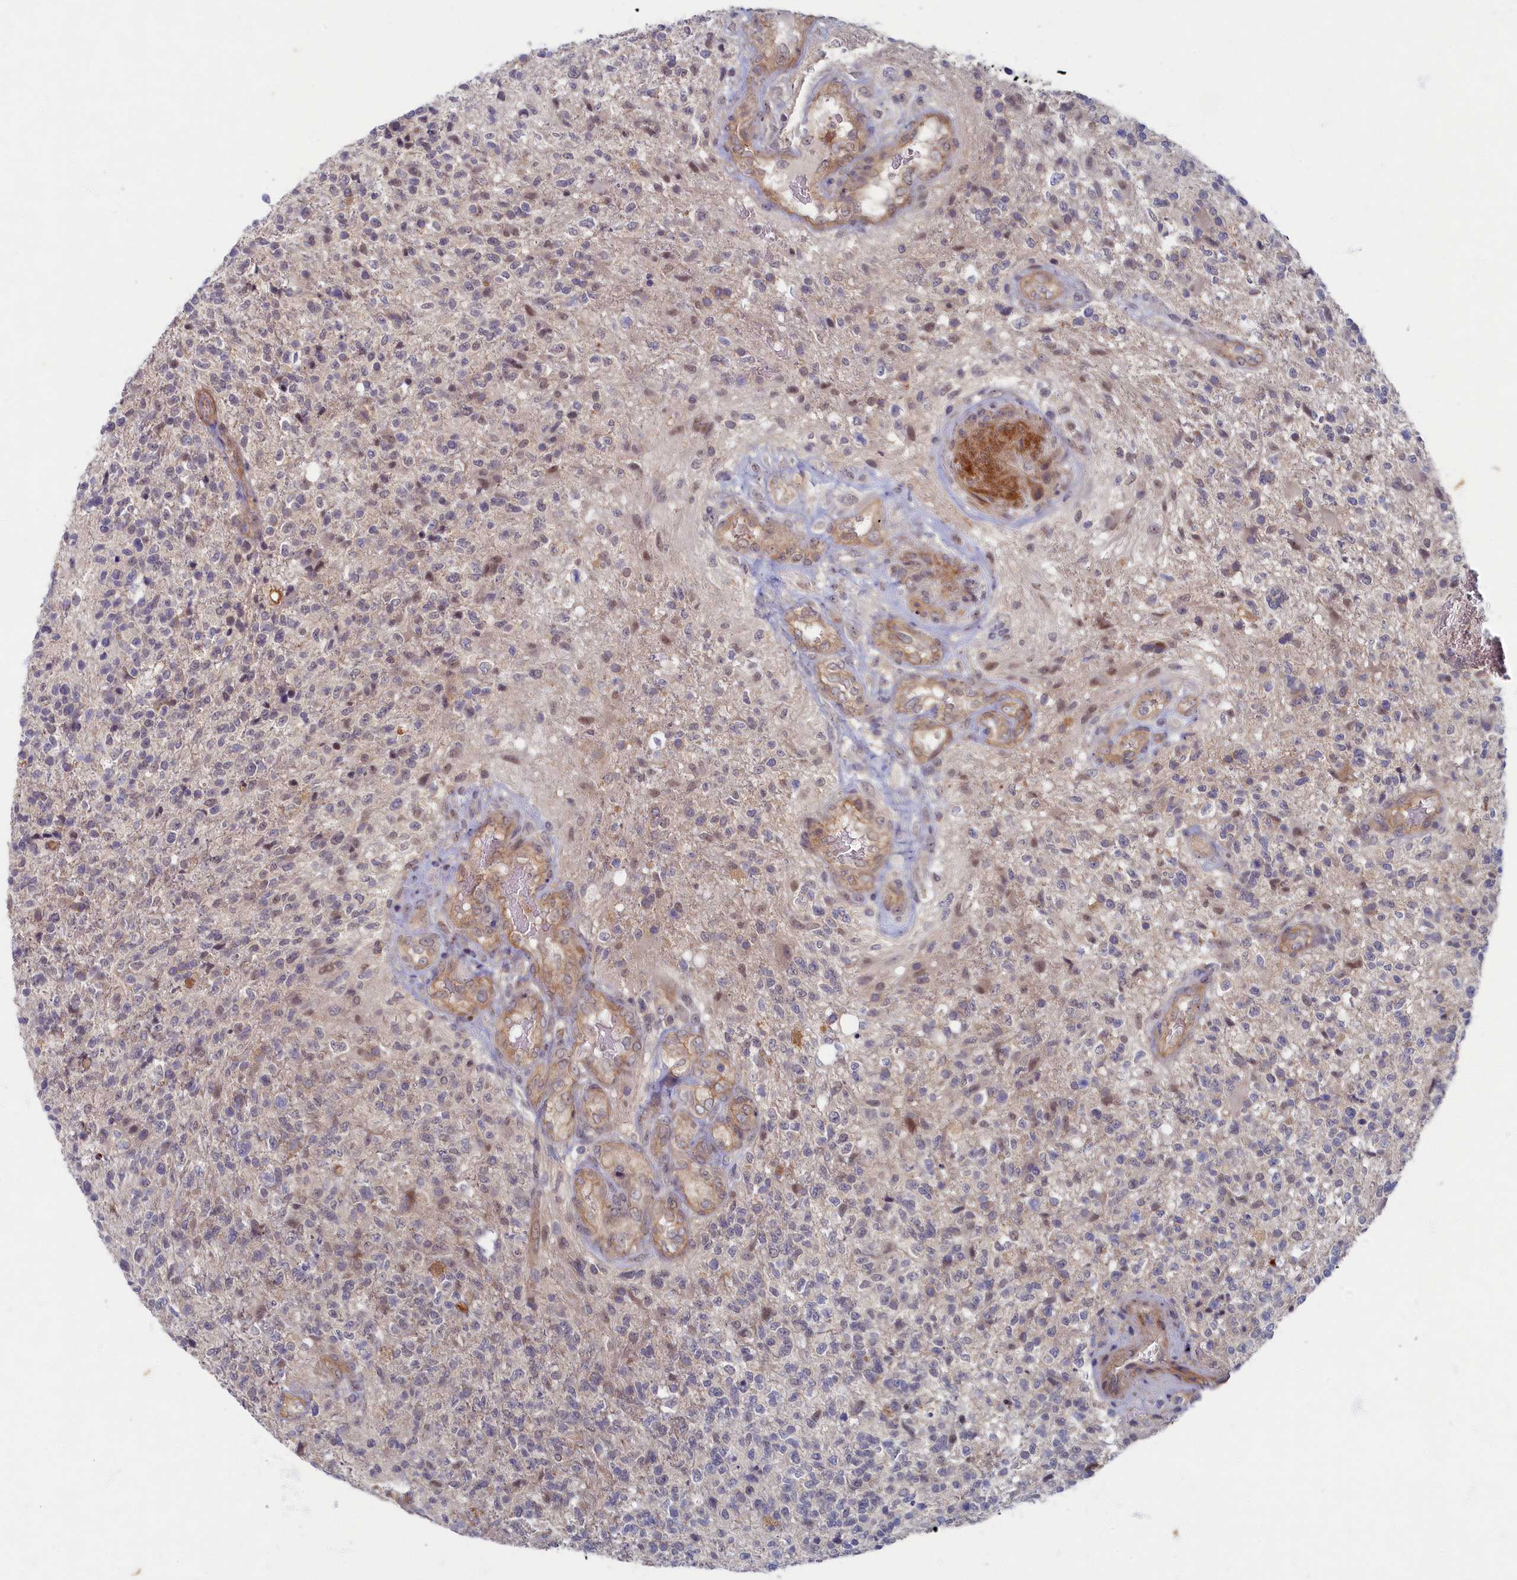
{"staining": {"intensity": "negative", "quantity": "none", "location": "none"}, "tissue": "glioma", "cell_type": "Tumor cells", "image_type": "cancer", "snomed": [{"axis": "morphology", "description": "Glioma, malignant, High grade"}, {"axis": "topography", "description": "Brain"}], "caption": "Immunohistochemical staining of malignant glioma (high-grade) demonstrates no significant positivity in tumor cells.", "gene": "WDR59", "patient": {"sex": "male", "age": 56}}